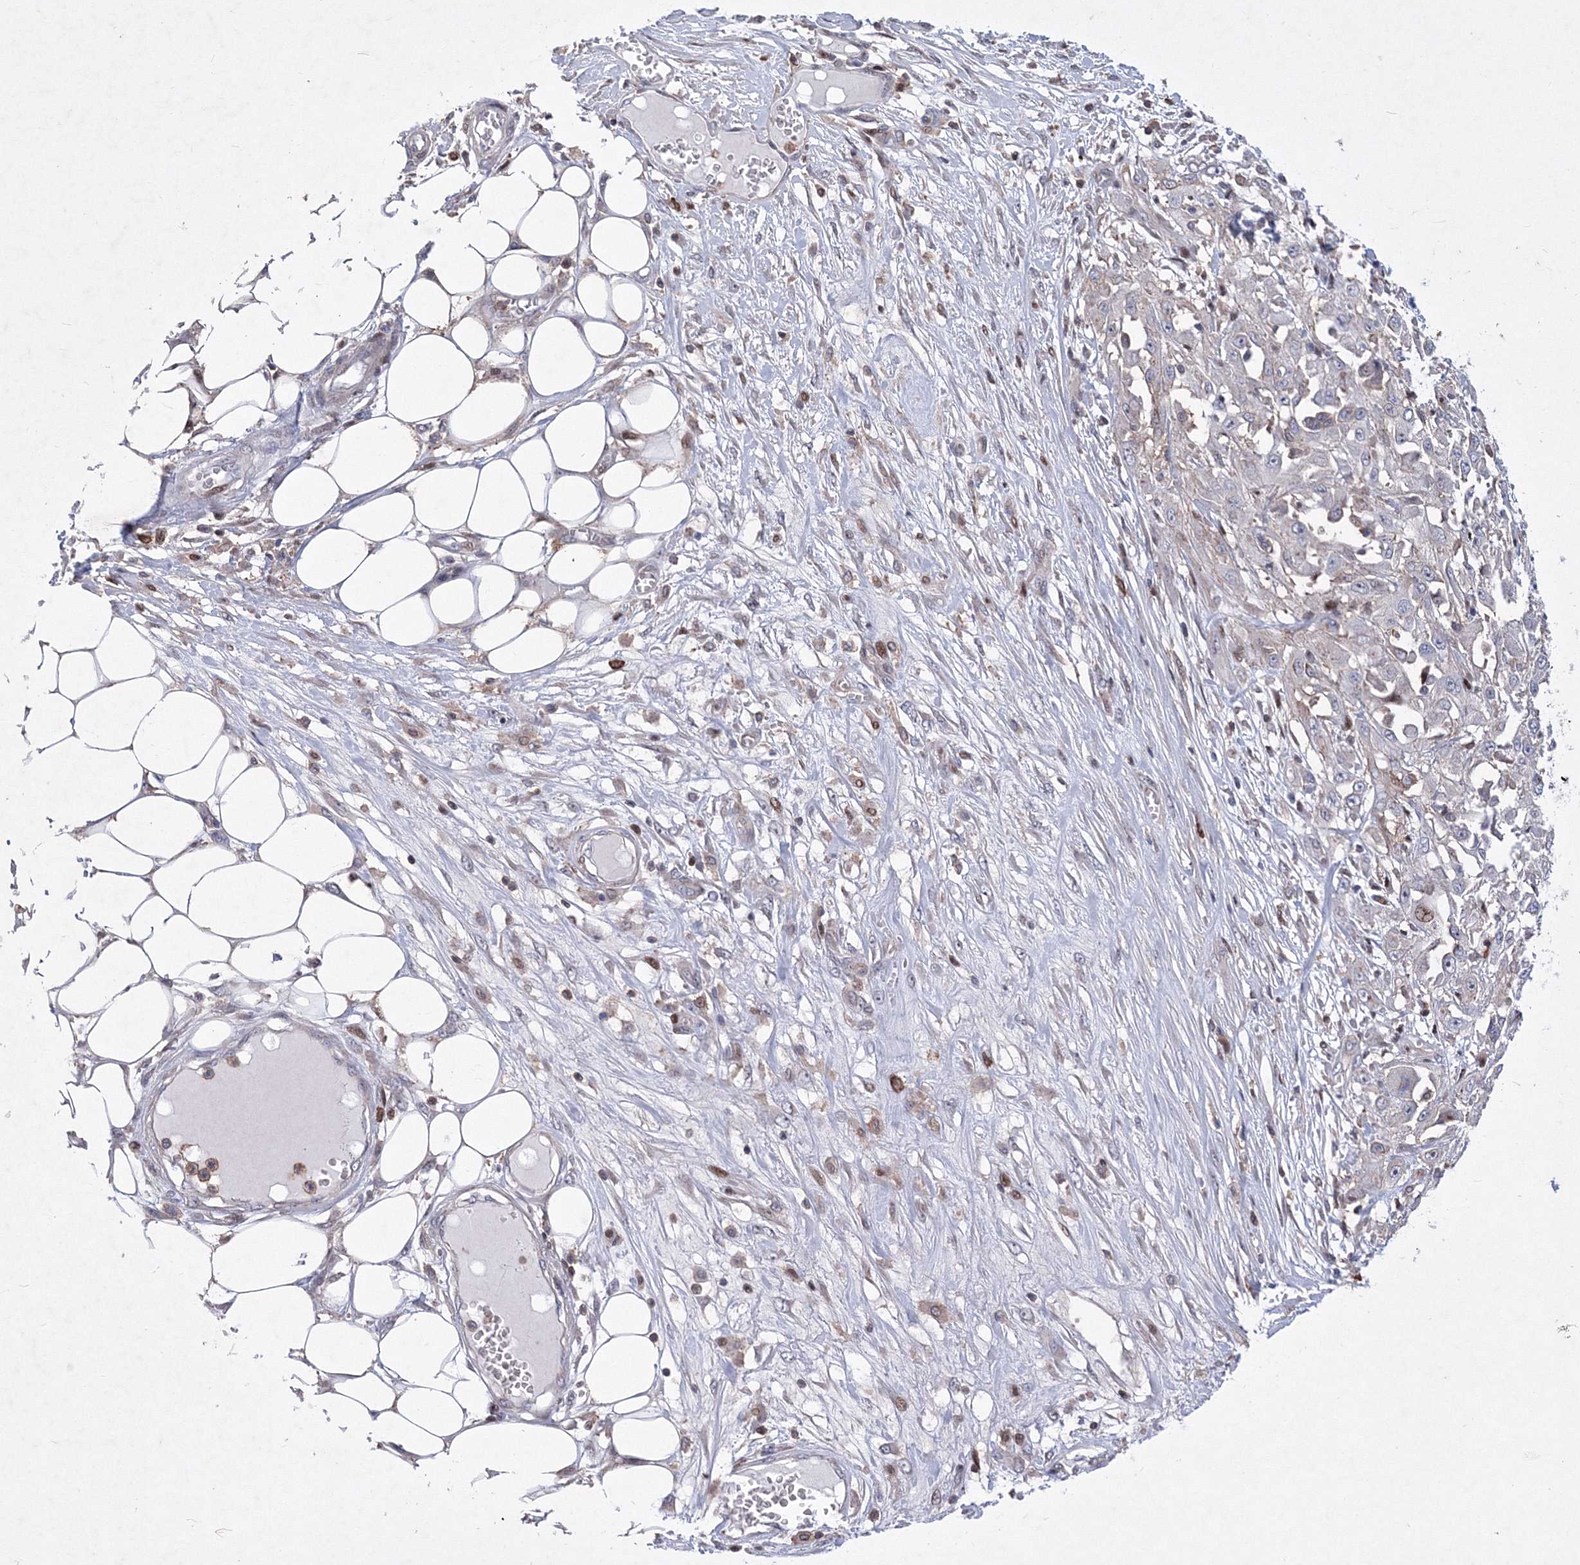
{"staining": {"intensity": "negative", "quantity": "none", "location": "none"}, "tissue": "skin cancer", "cell_type": "Tumor cells", "image_type": "cancer", "snomed": [{"axis": "morphology", "description": "Squamous cell carcinoma, NOS"}, {"axis": "morphology", "description": "Squamous cell carcinoma, metastatic, NOS"}, {"axis": "topography", "description": "Skin"}, {"axis": "topography", "description": "Lymph node"}], "caption": "There is no significant positivity in tumor cells of skin metastatic squamous cell carcinoma. The staining was performed using DAB (3,3'-diaminobenzidine) to visualize the protein expression in brown, while the nuclei were stained in blue with hematoxylin (Magnification: 20x).", "gene": "RNPEPL1", "patient": {"sex": "male", "age": 75}}